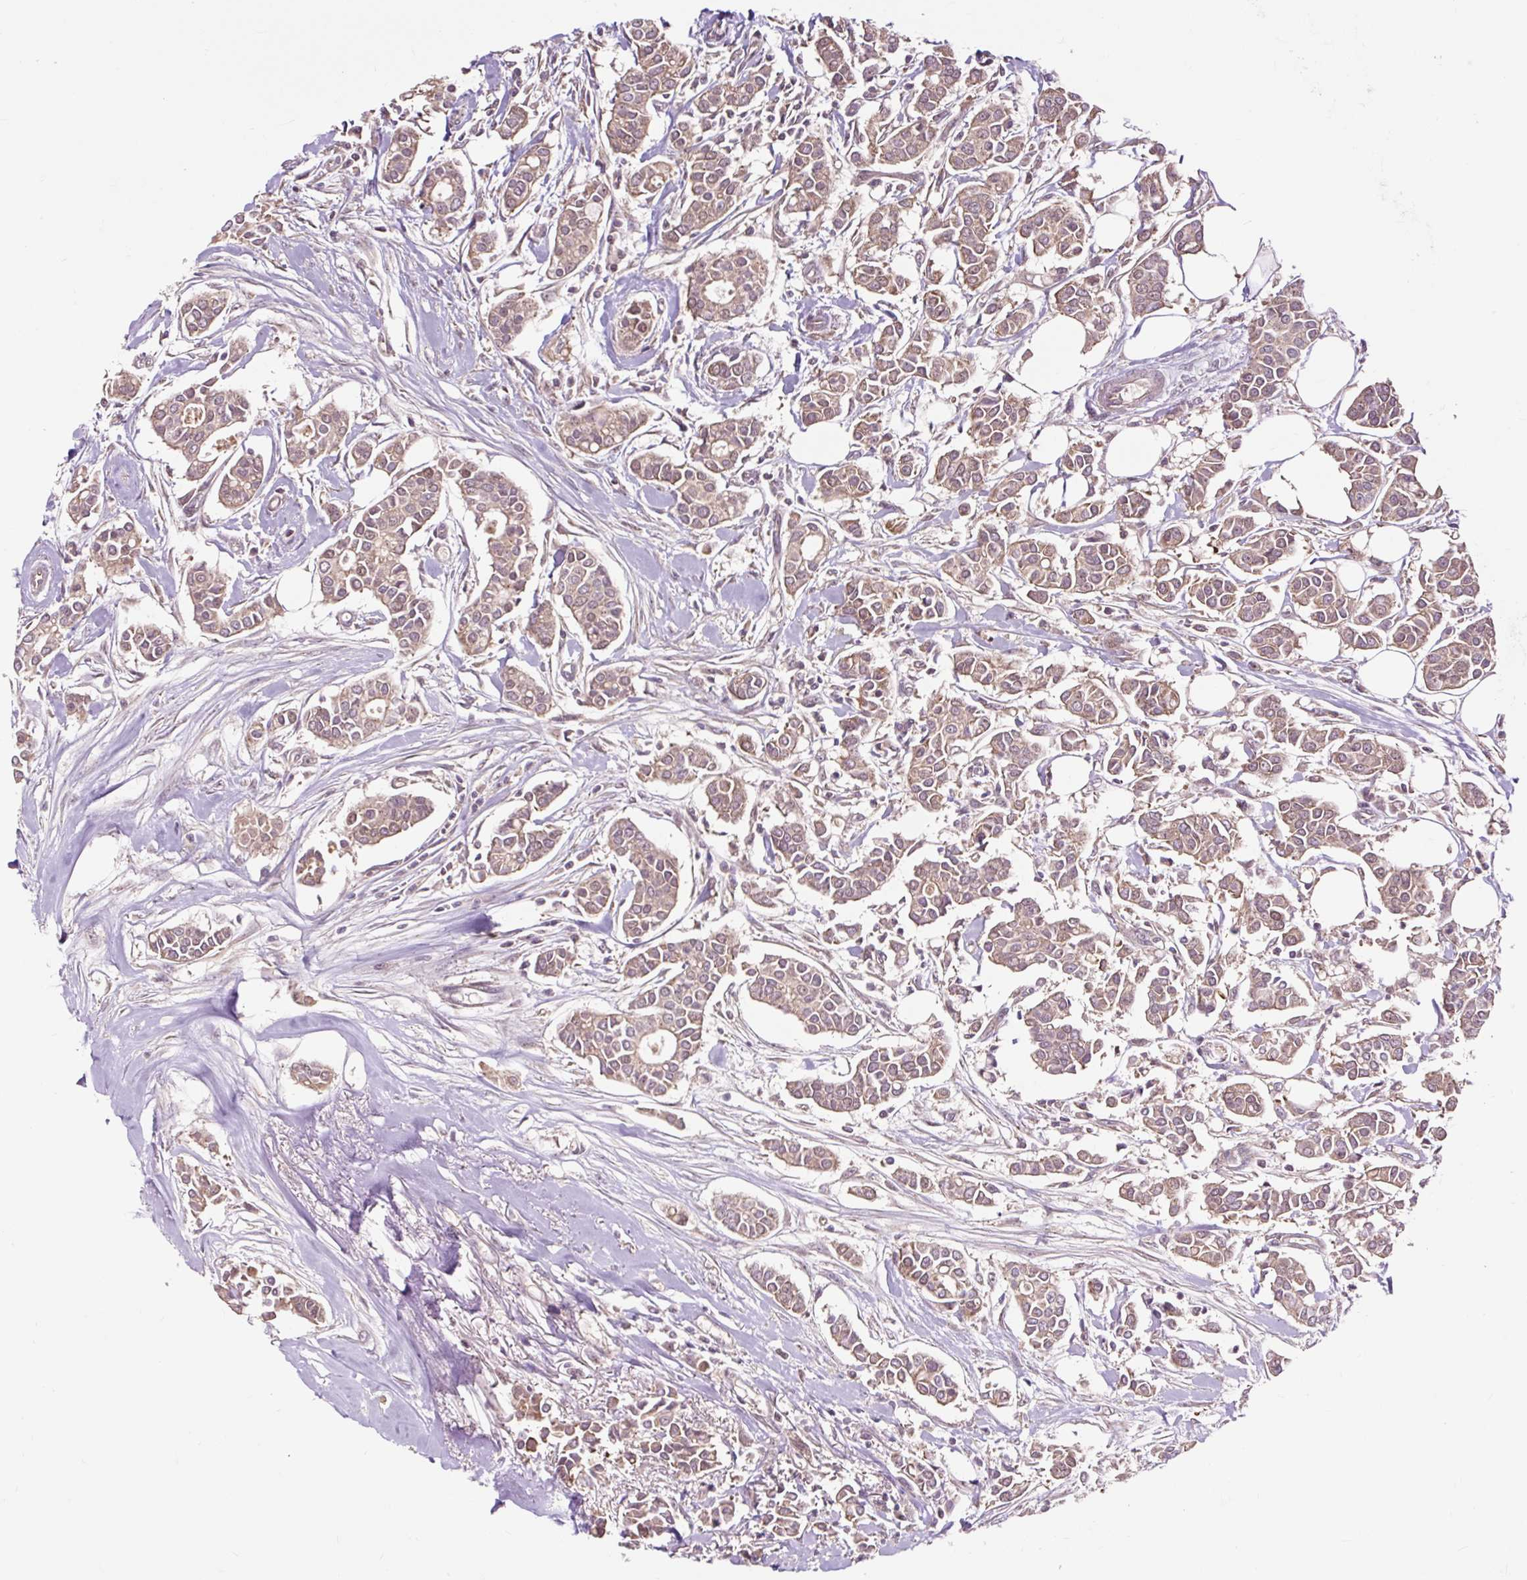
{"staining": {"intensity": "weak", "quantity": ">75%", "location": "cytoplasmic/membranous"}, "tissue": "breast cancer", "cell_type": "Tumor cells", "image_type": "cancer", "snomed": [{"axis": "morphology", "description": "Duct carcinoma"}, {"axis": "topography", "description": "Breast"}], "caption": "DAB (3,3'-diaminobenzidine) immunohistochemical staining of human breast cancer (invasive ductal carcinoma) shows weak cytoplasmic/membranous protein staining in about >75% of tumor cells. Nuclei are stained in blue.", "gene": "MMS19", "patient": {"sex": "female", "age": 84}}